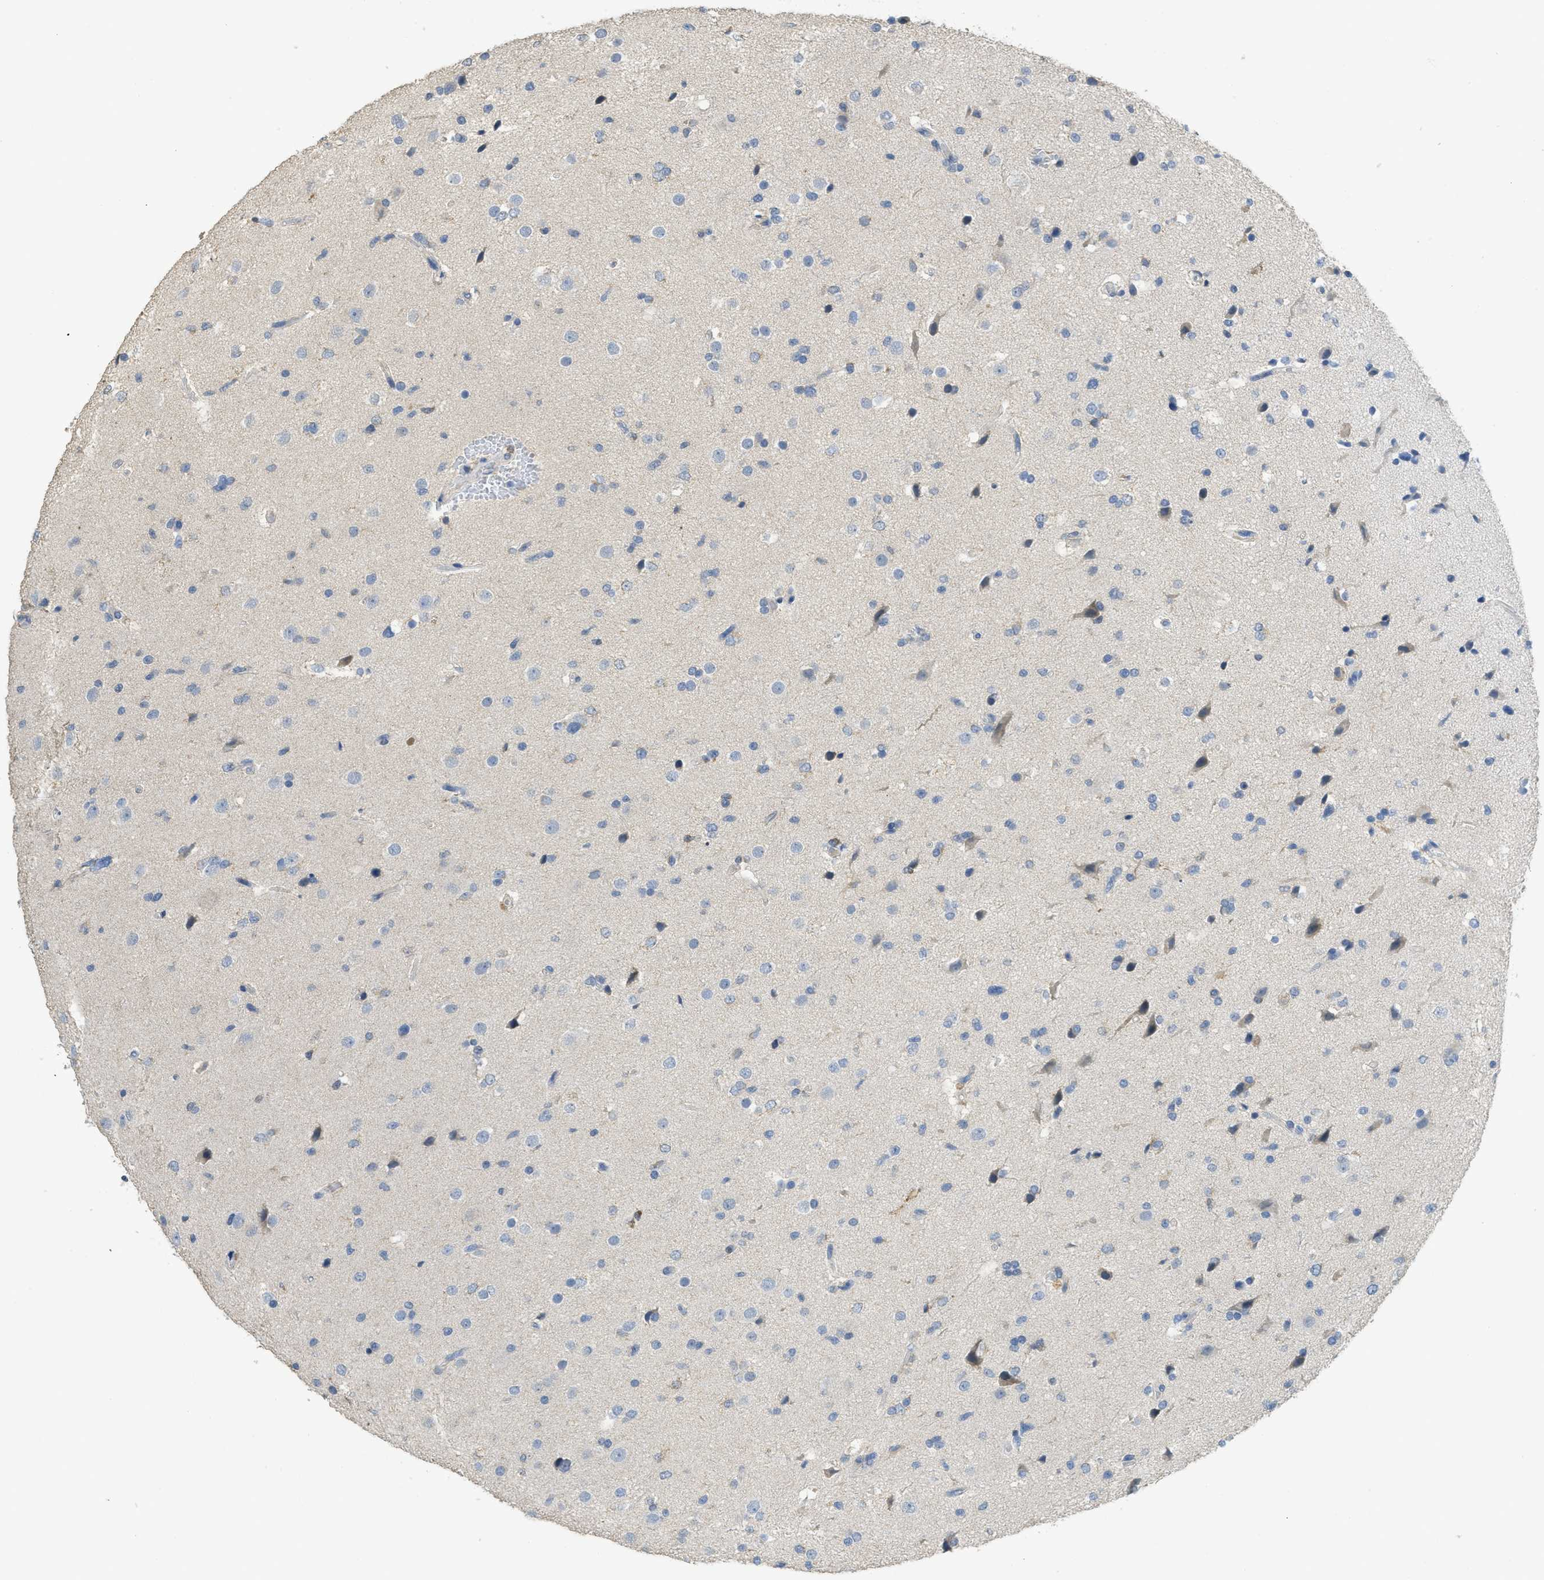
{"staining": {"intensity": "negative", "quantity": "none", "location": "none"}, "tissue": "glioma", "cell_type": "Tumor cells", "image_type": "cancer", "snomed": [{"axis": "morphology", "description": "Glioma, malignant, High grade"}, {"axis": "topography", "description": "Brain"}], "caption": "DAB immunohistochemical staining of glioma demonstrates no significant staining in tumor cells.", "gene": "SFXN2", "patient": {"sex": "male", "age": 33}}